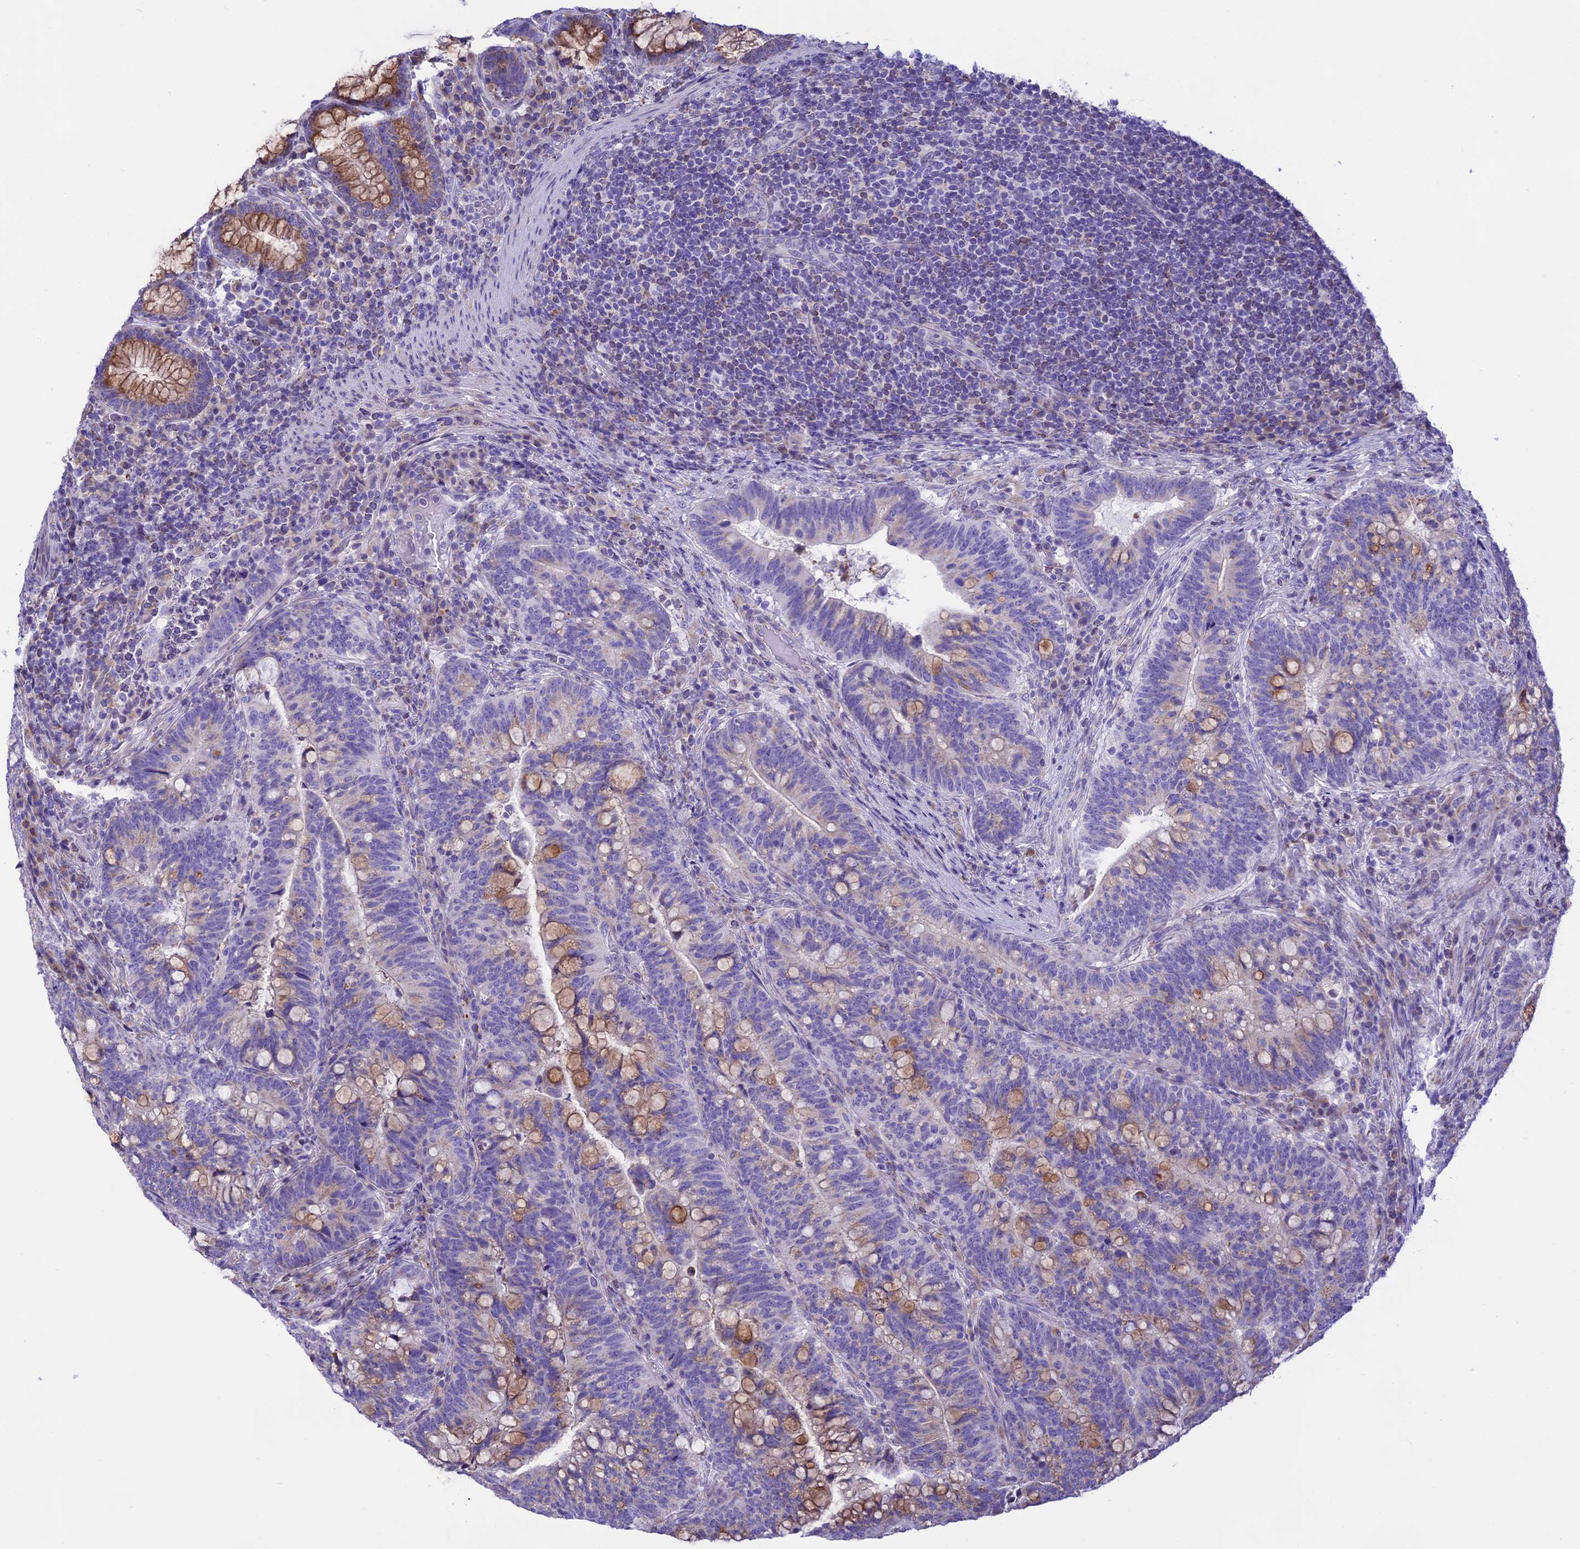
{"staining": {"intensity": "moderate", "quantity": "<25%", "location": "cytoplasmic/membranous"}, "tissue": "colorectal cancer", "cell_type": "Tumor cells", "image_type": "cancer", "snomed": [{"axis": "morphology", "description": "Normal tissue, NOS"}, {"axis": "morphology", "description": "Adenocarcinoma, NOS"}, {"axis": "topography", "description": "Colon"}], "caption": "Approximately <25% of tumor cells in colorectal adenocarcinoma exhibit moderate cytoplasmic/membranous protein expression as visualized by brown immunohistochemical staining.", "gene": "DOC2B", "patient": {"sex": "female", "age": 66}}